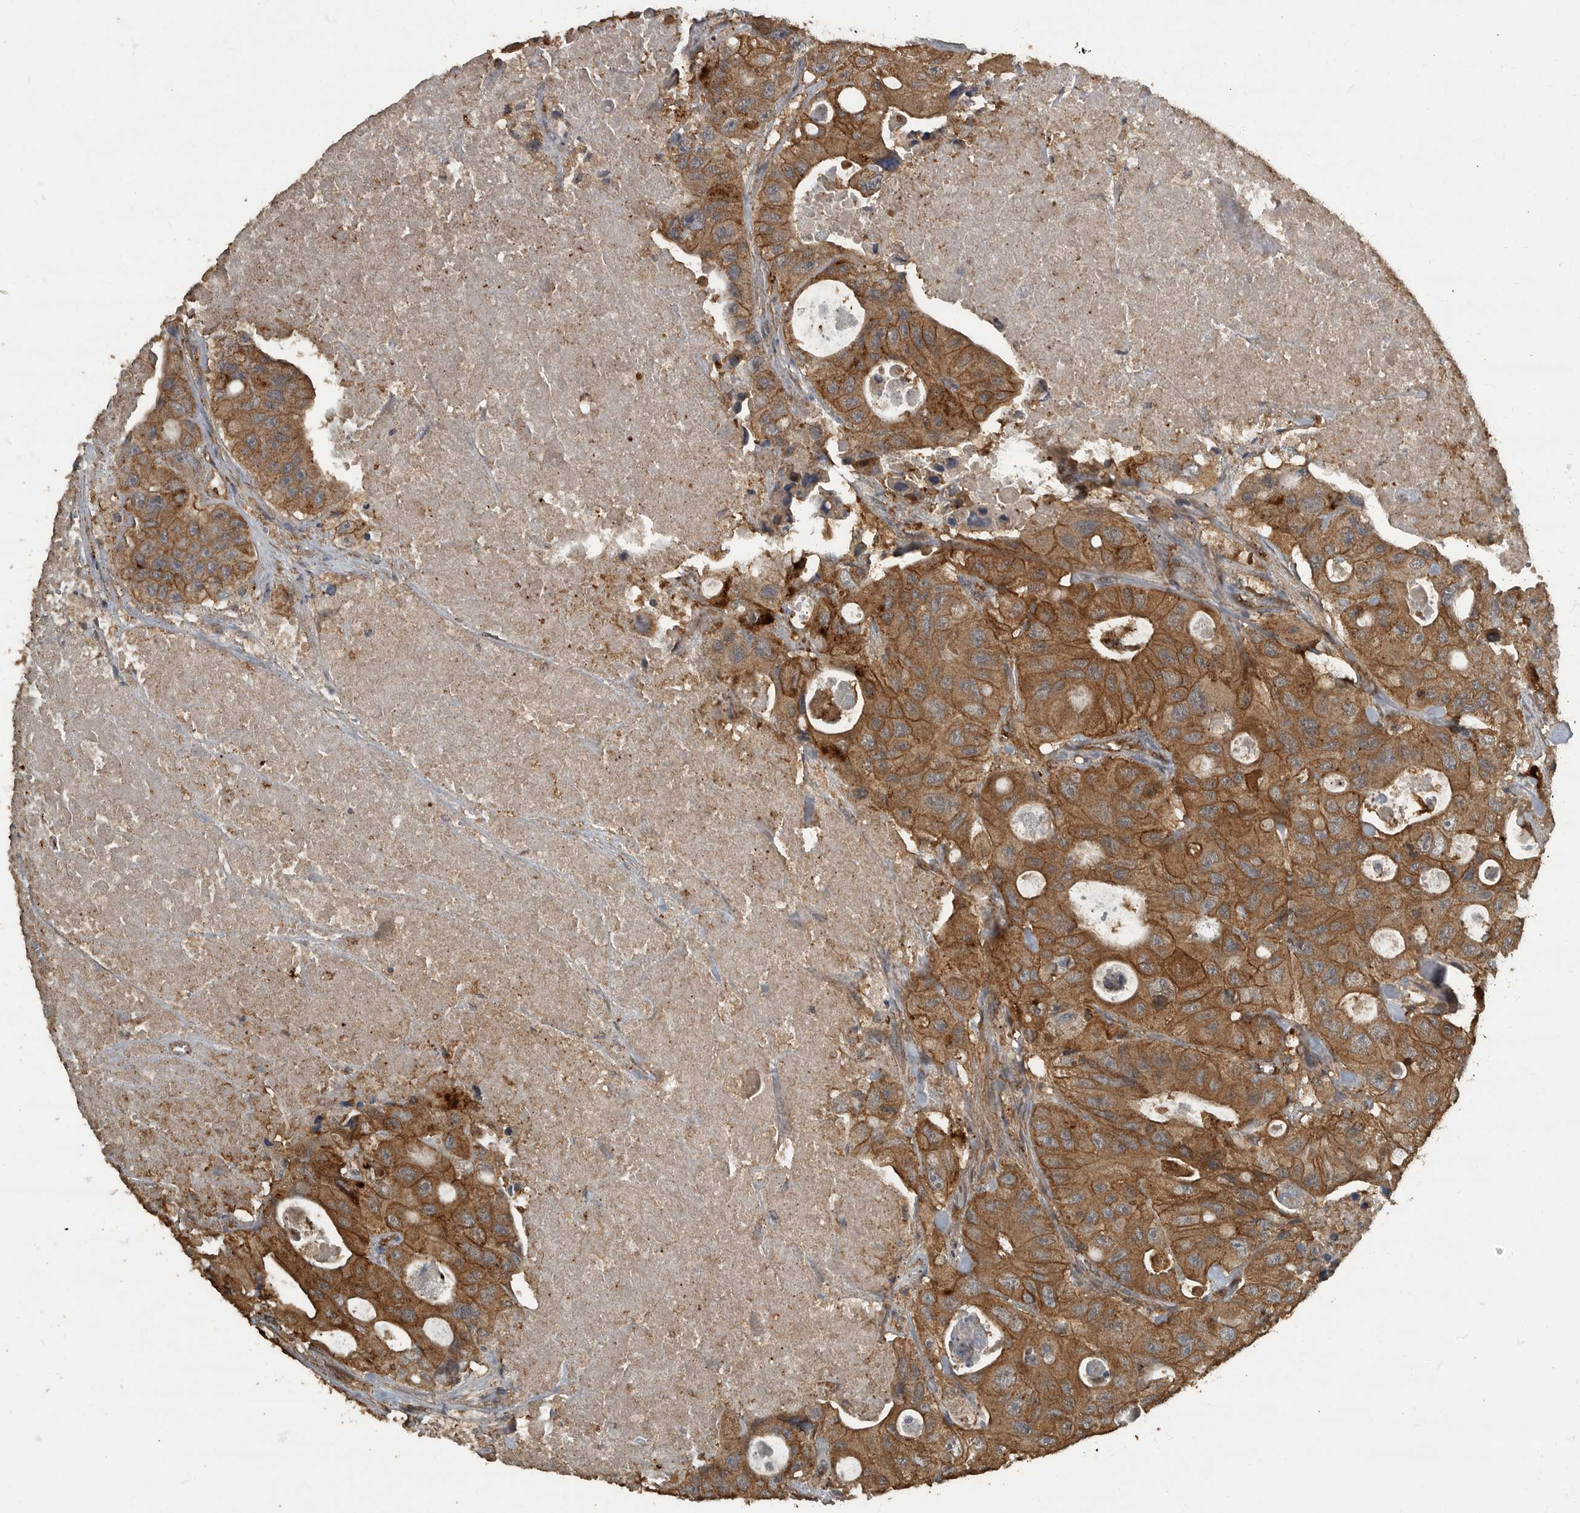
{"staining": {"intensity": "strong", "quantity": ">75%", "location": "cytoplasmic/membranous"}, "tissue": "colorectal cancer", "cell_type": "Tumor cells", "image_type": "cancer", "snomed": [{"axis": "morphology", "description": "Adenocarcinoma, NOS"}, {"axis": "topography", "description": "Colon"}], "caption": "Approximately >75% of tumor cells in human colorectal cancer (adenocarcinoma) display strong cytoplasmic/membranous protein positivity as visualized by brown immunohistochemical staining.", "gene": "IL15RA", "patient": {"sex": "female", "age": 46}}